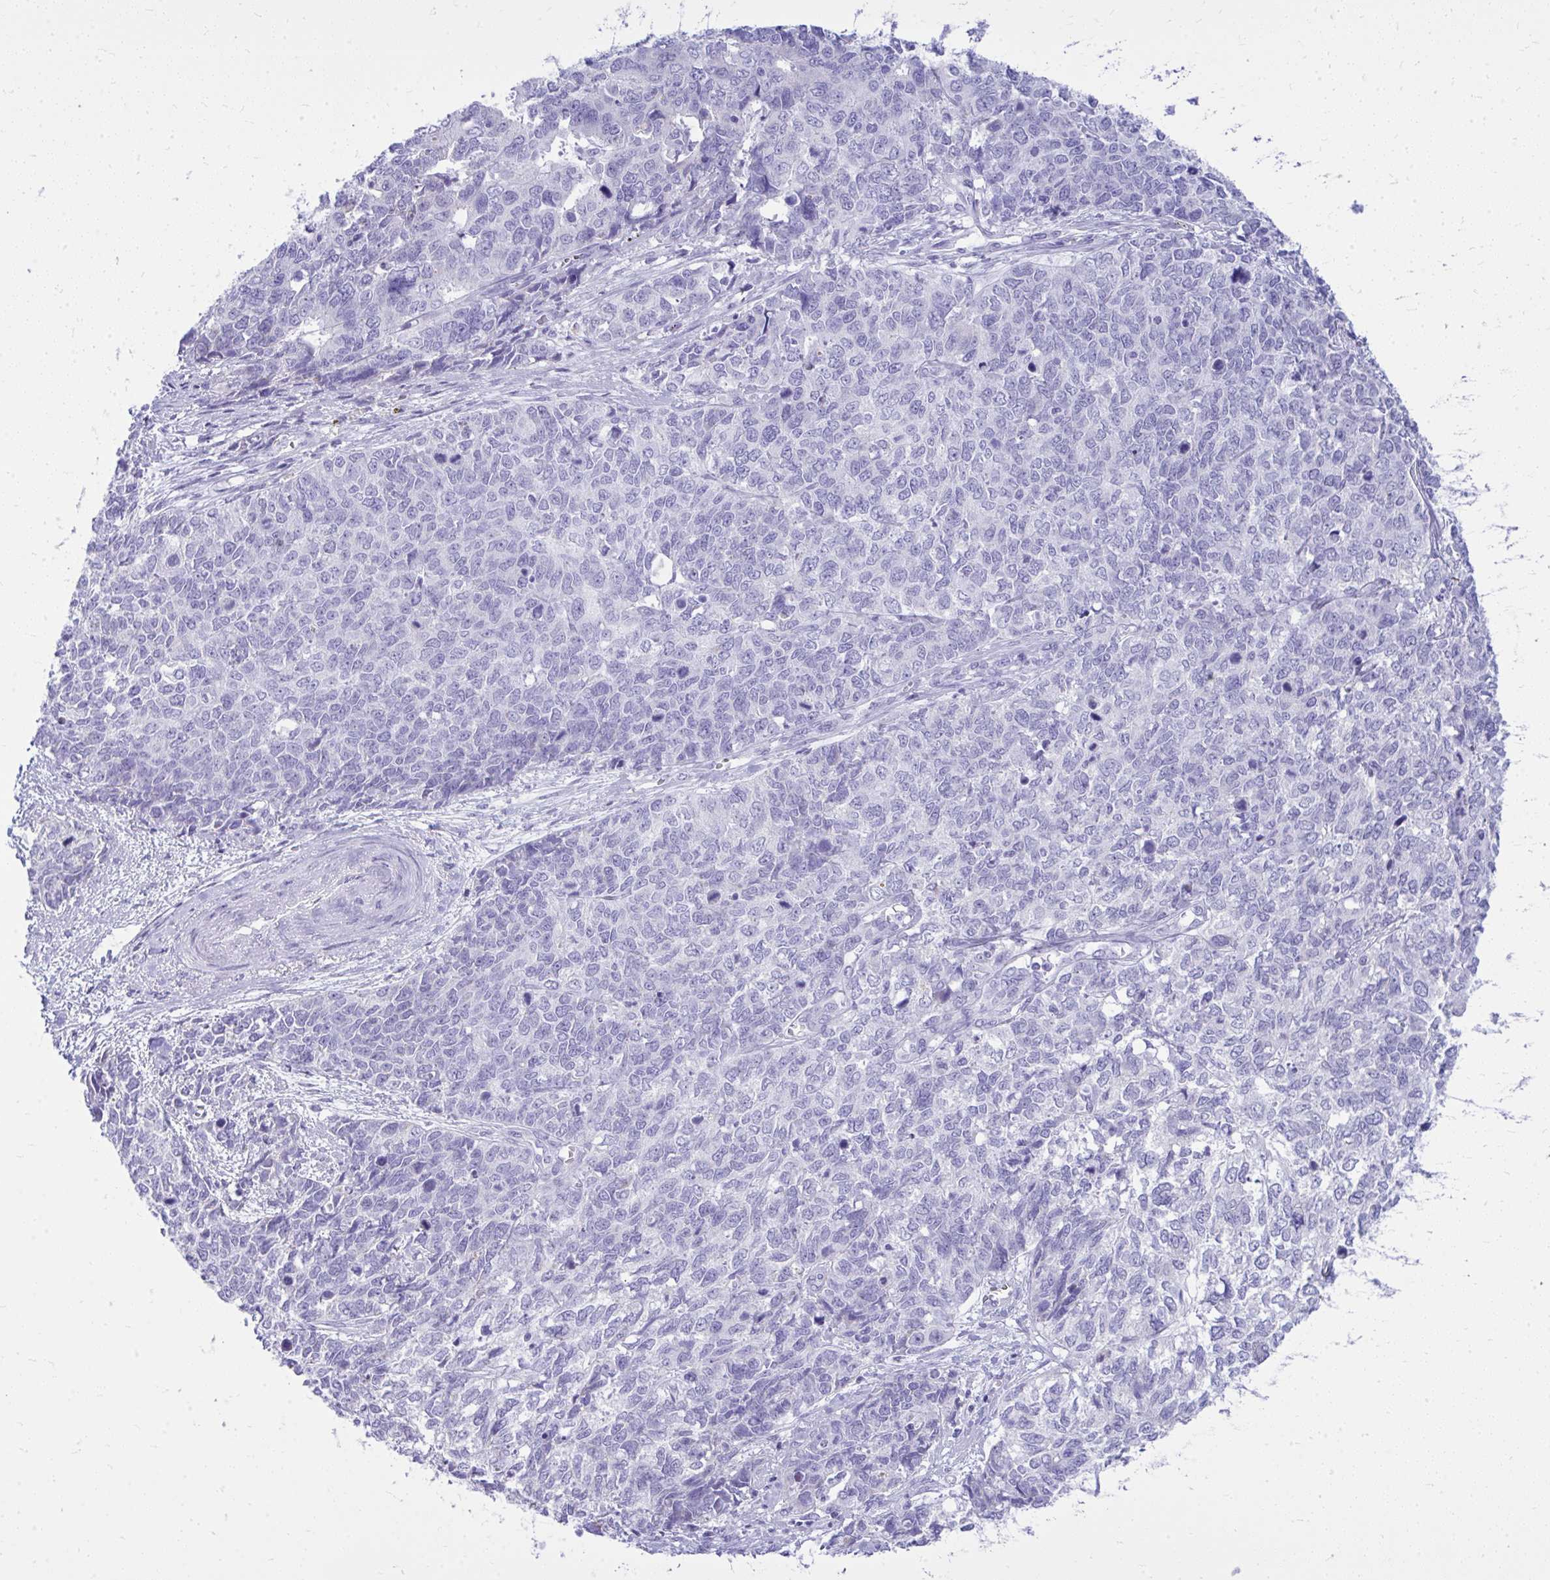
{"staining": {"intensity": "negative", "quantity": "none", "location": "none"}, "tissue": "cervical cancer", "cell_type": "Tumor cells", "image_type": "cancer", "snomed": [{"axis": "morphology", "description": "Adenocarcinoma, NOS"}, {"axis": "topography", "description": "Cervix"}], "caption": "This is an immunohistochemistry (IHC) image of human cervical cancer (adenocarcinoma). There is no staining in tumor cells.", "gene": "RALYL", "patient": {"sex": "female", "age": 63}}